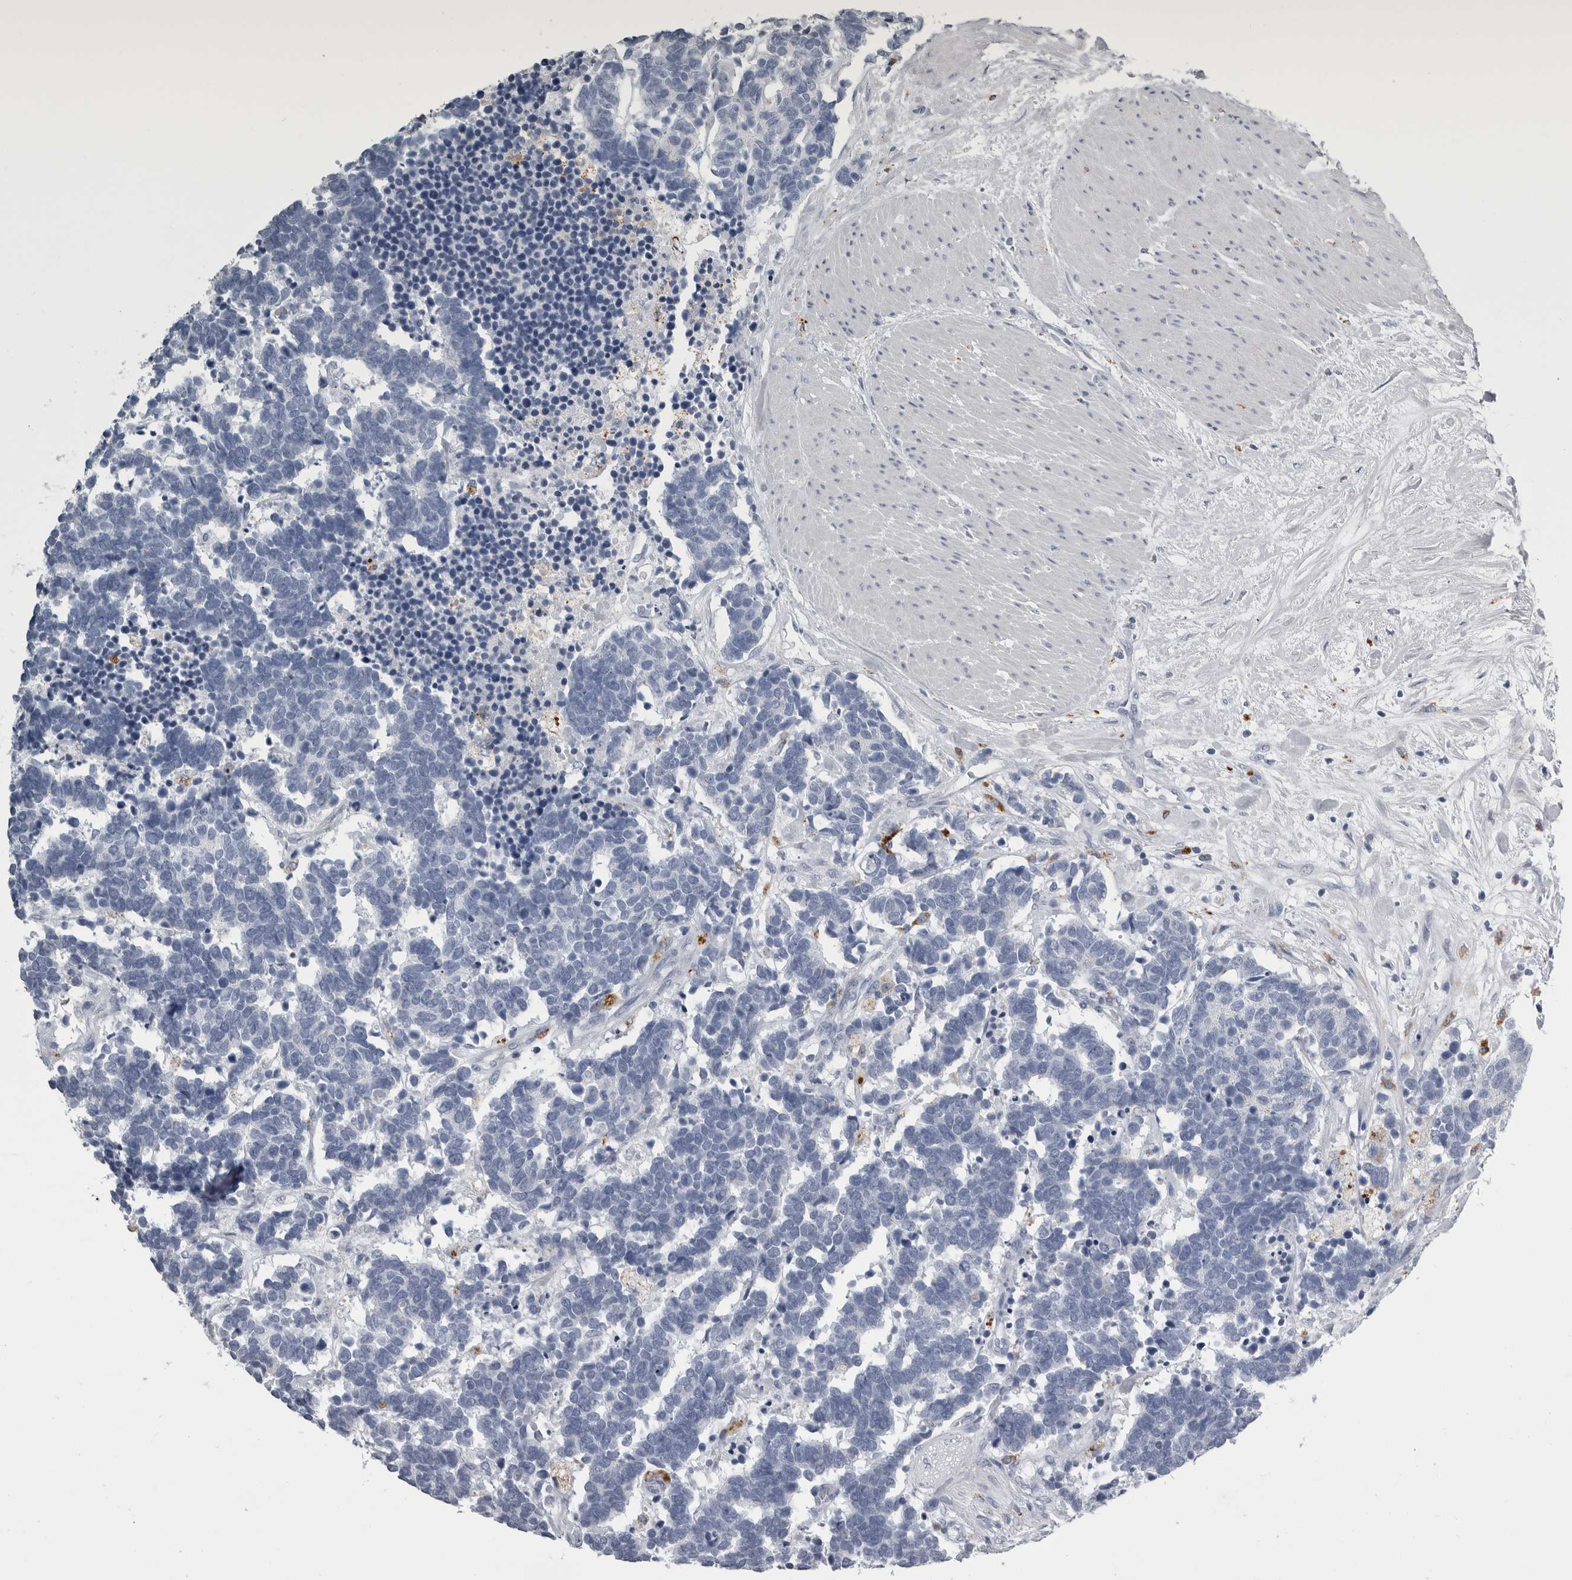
{"staining": {"intensity": "negative", "quantity": "none", "location": "none"}, "tissue": "carcinoid", "cell_type": "Tumor cells", "image_type": "cancer", "snomed": [{"axis": "morphology", "description": "Carcinoma, NOS"}, {"axis": "morphology", "description": "Carcinoid, malignant, NOS"}, {"axis": "topography", "description": "Urinary bladder"}], "caption": "IHC photomicrograph of neoplastic tissue: human carcinoma stained with DAB exhibits no significant protein staining in tumor cells. (DAB (3,3'-diaminobenzidine) IHC visualized using brightfield microscopy, high magnification).", "gene": "DPP7", "patient": {"sex": "male", "age": 57}}